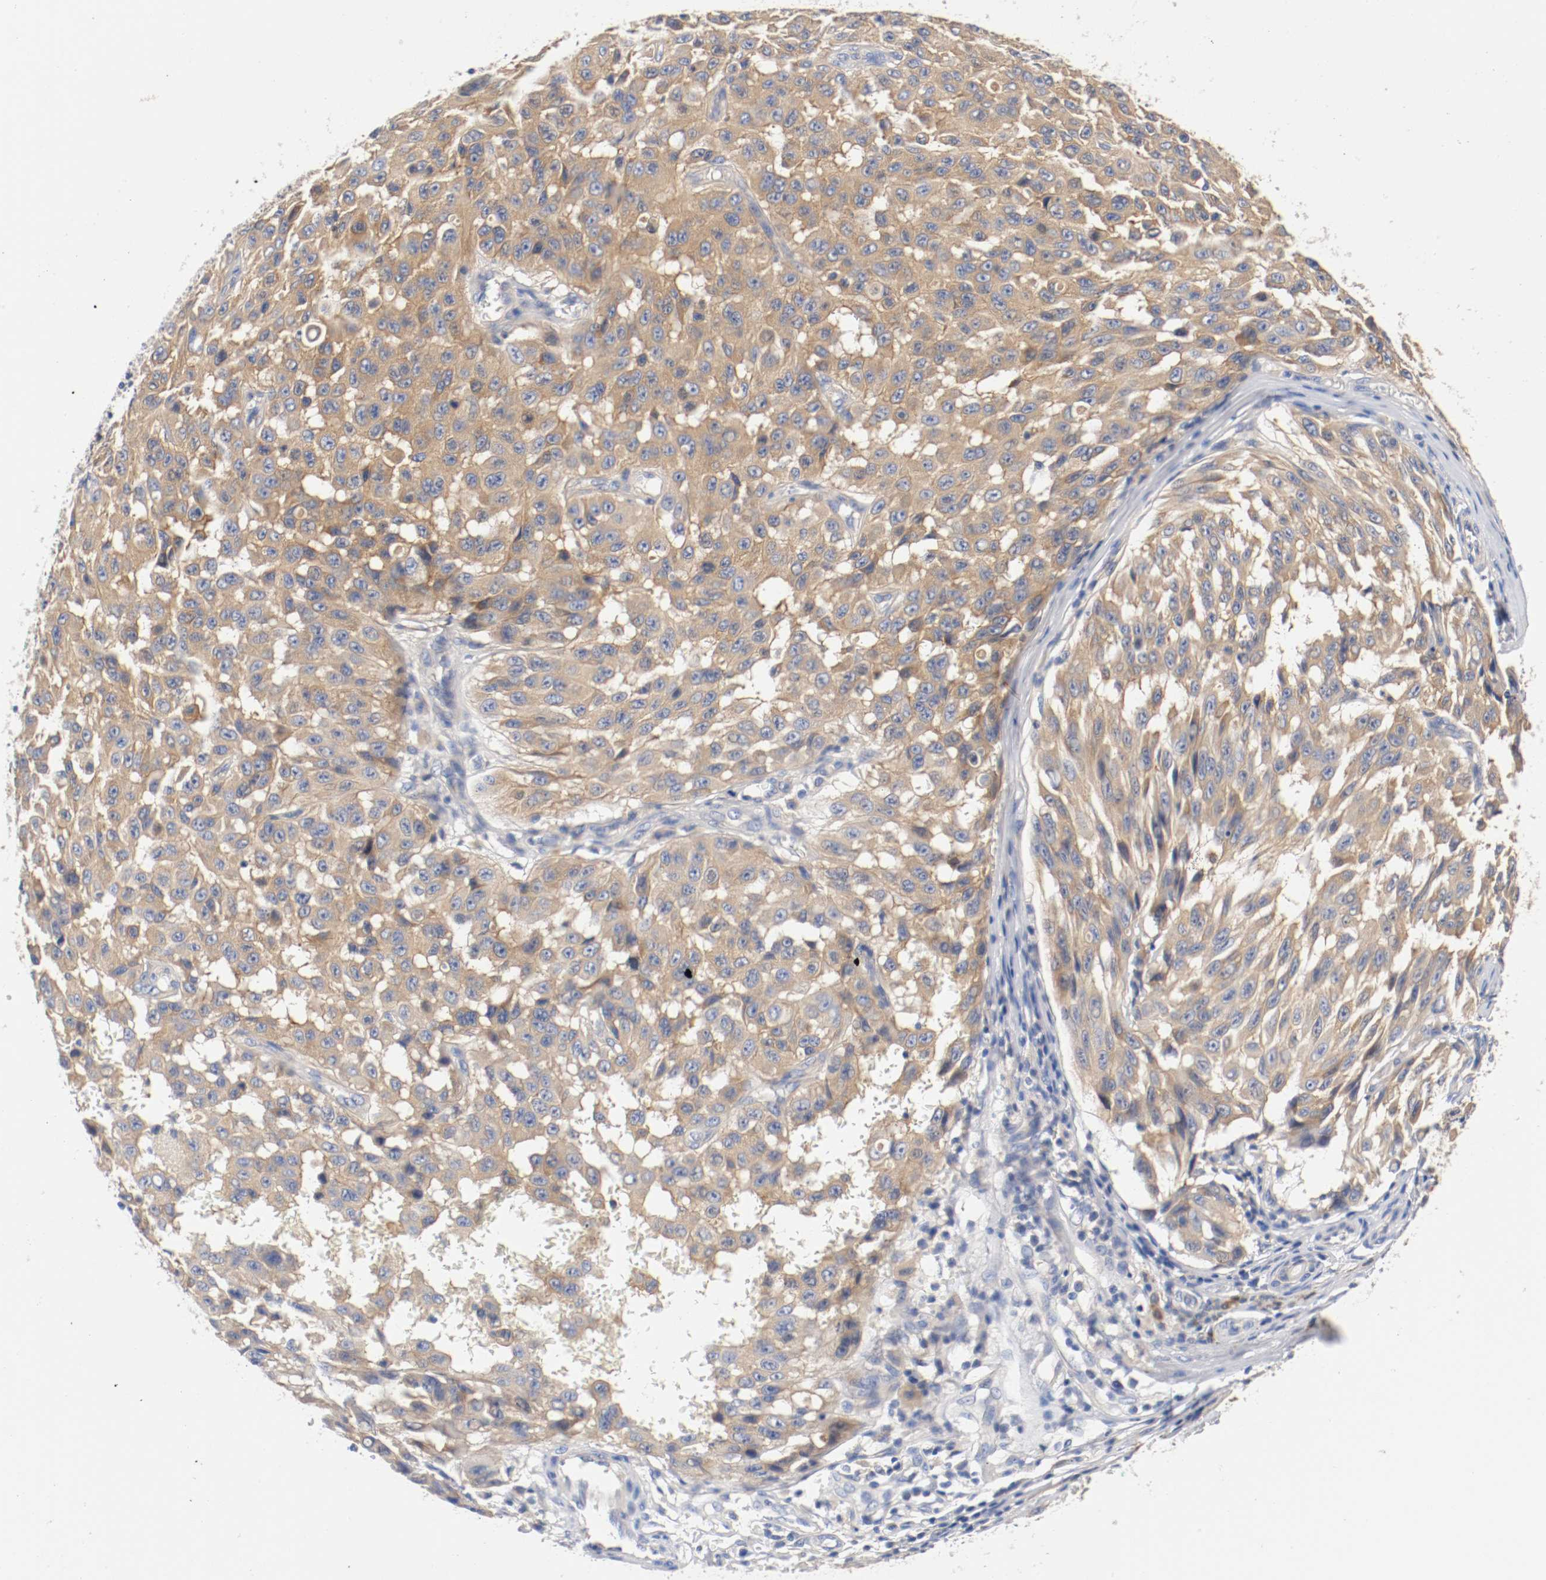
{"staining": {"intensity": "moderate", "quantity": ">75%", "location": "cytoplasmic/membranous"}, "tissue": "melanoma", "cell_type": "Tumor cells", "image_type": "cancer", "snomed": [{"axis": "morphology", "description": "Malignant melanoma, NOS"}, {"axis": "topography", "description": "Skin"}], "caption": "Melanoma stained with immunohistochemistry shows moderate cytoplasmic/membranous positivity in about >75% of tumor cells. The staining was performed using DAB (3,3'-diaminobenzidine), with brown indicating positive protein expression. Nuclei are stained blue with hematoxylin.", "gene": "HGS", "patient": {"sex": "male", "age": 30}}